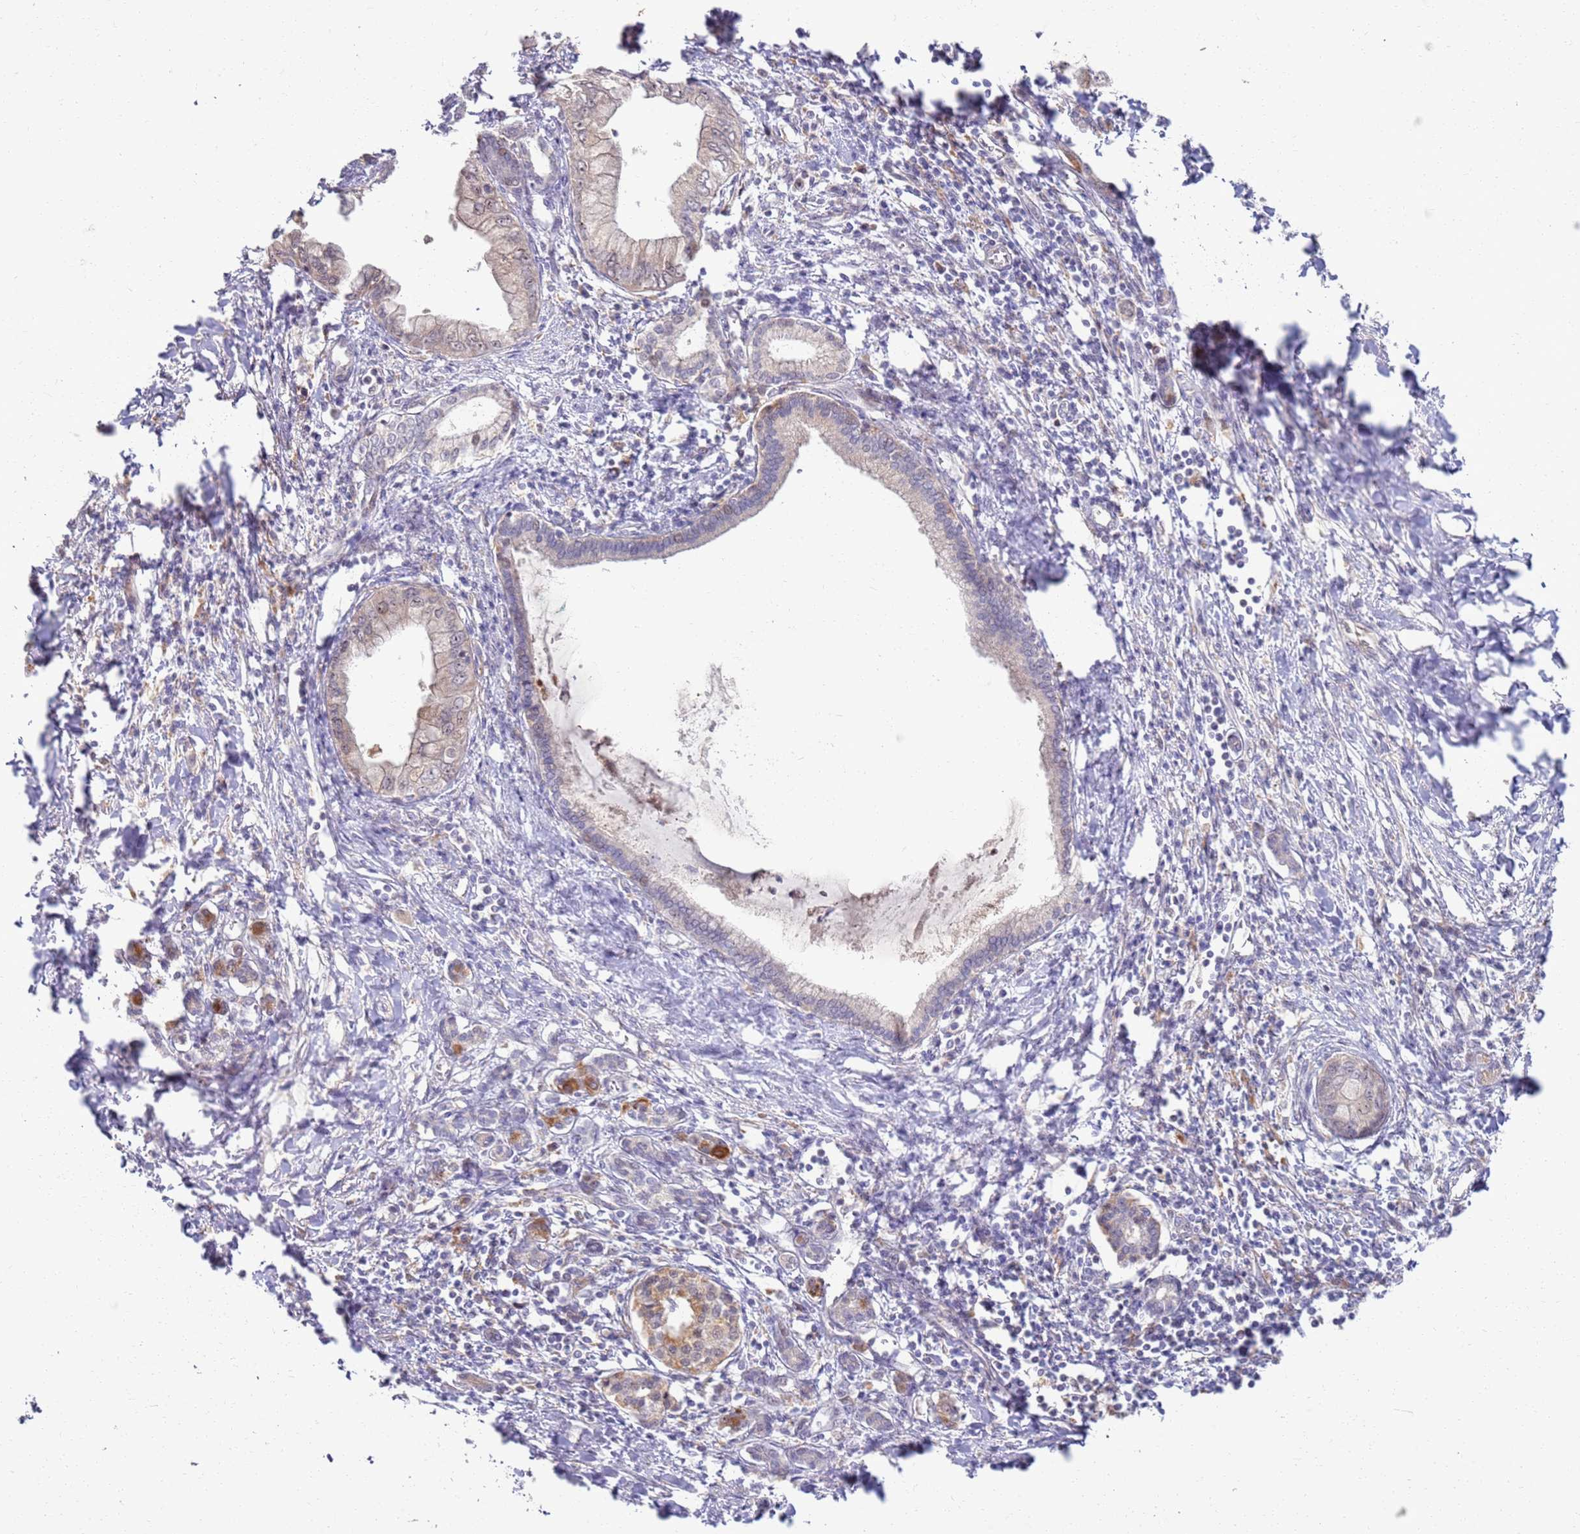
{"staining": {"intensity": "moderate", "quantity": "<25%", "location": "nuclear"}, "tissue": "pancreatic cancer", "cell_type": "Tumor cells", "image_type": "cancer", "snomed": [{"axis": "morphology", "description": "Adenocarcinoma, NOS"}, {"axis": "topography", "description": "Pancreas"}], "caption": "Moderate nuclear protein expression is appreciated in approximately <25% of tumor cells in adenocarcinoma (pancreatic).", "gene": "CNPY1", "patient": {"sex": "male", "age": 48}}